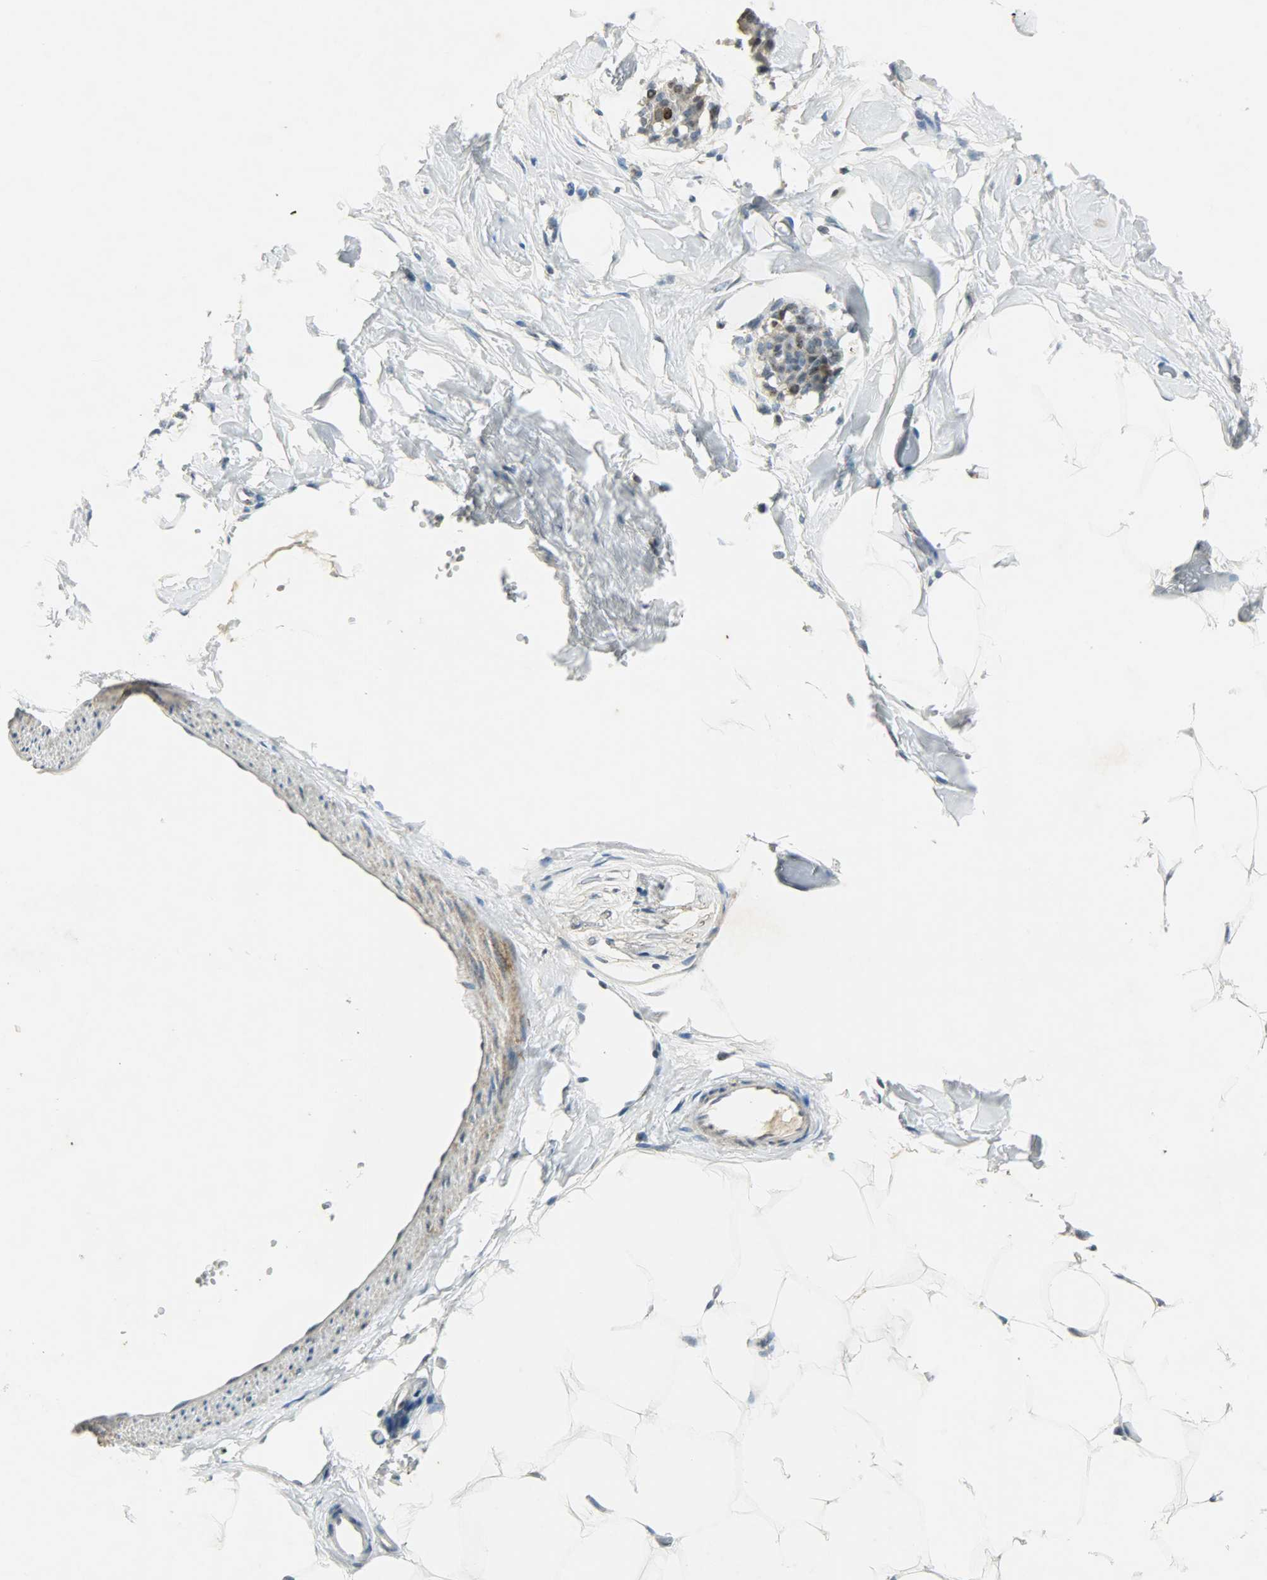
{"staining": {"intensity": "negative", "quantity": "none", "location": "none"}, "tissue": "breast", "cell_type": "Adipocytes", "image_type": "normal", "snomed": [{"axis": "morphology", "description": "Normal tissue, NOS"}, {"axis": "topography", "description": "Breast"}, {"axis": "topography", "description": "Adipose tissue"}], "caption": "This is an immunohistochemistry histopathology image of unremarkable breast. There is no expression in adipocytes.", "gene": "AURKB", "patient": {"sex": "female", "age": 25}}